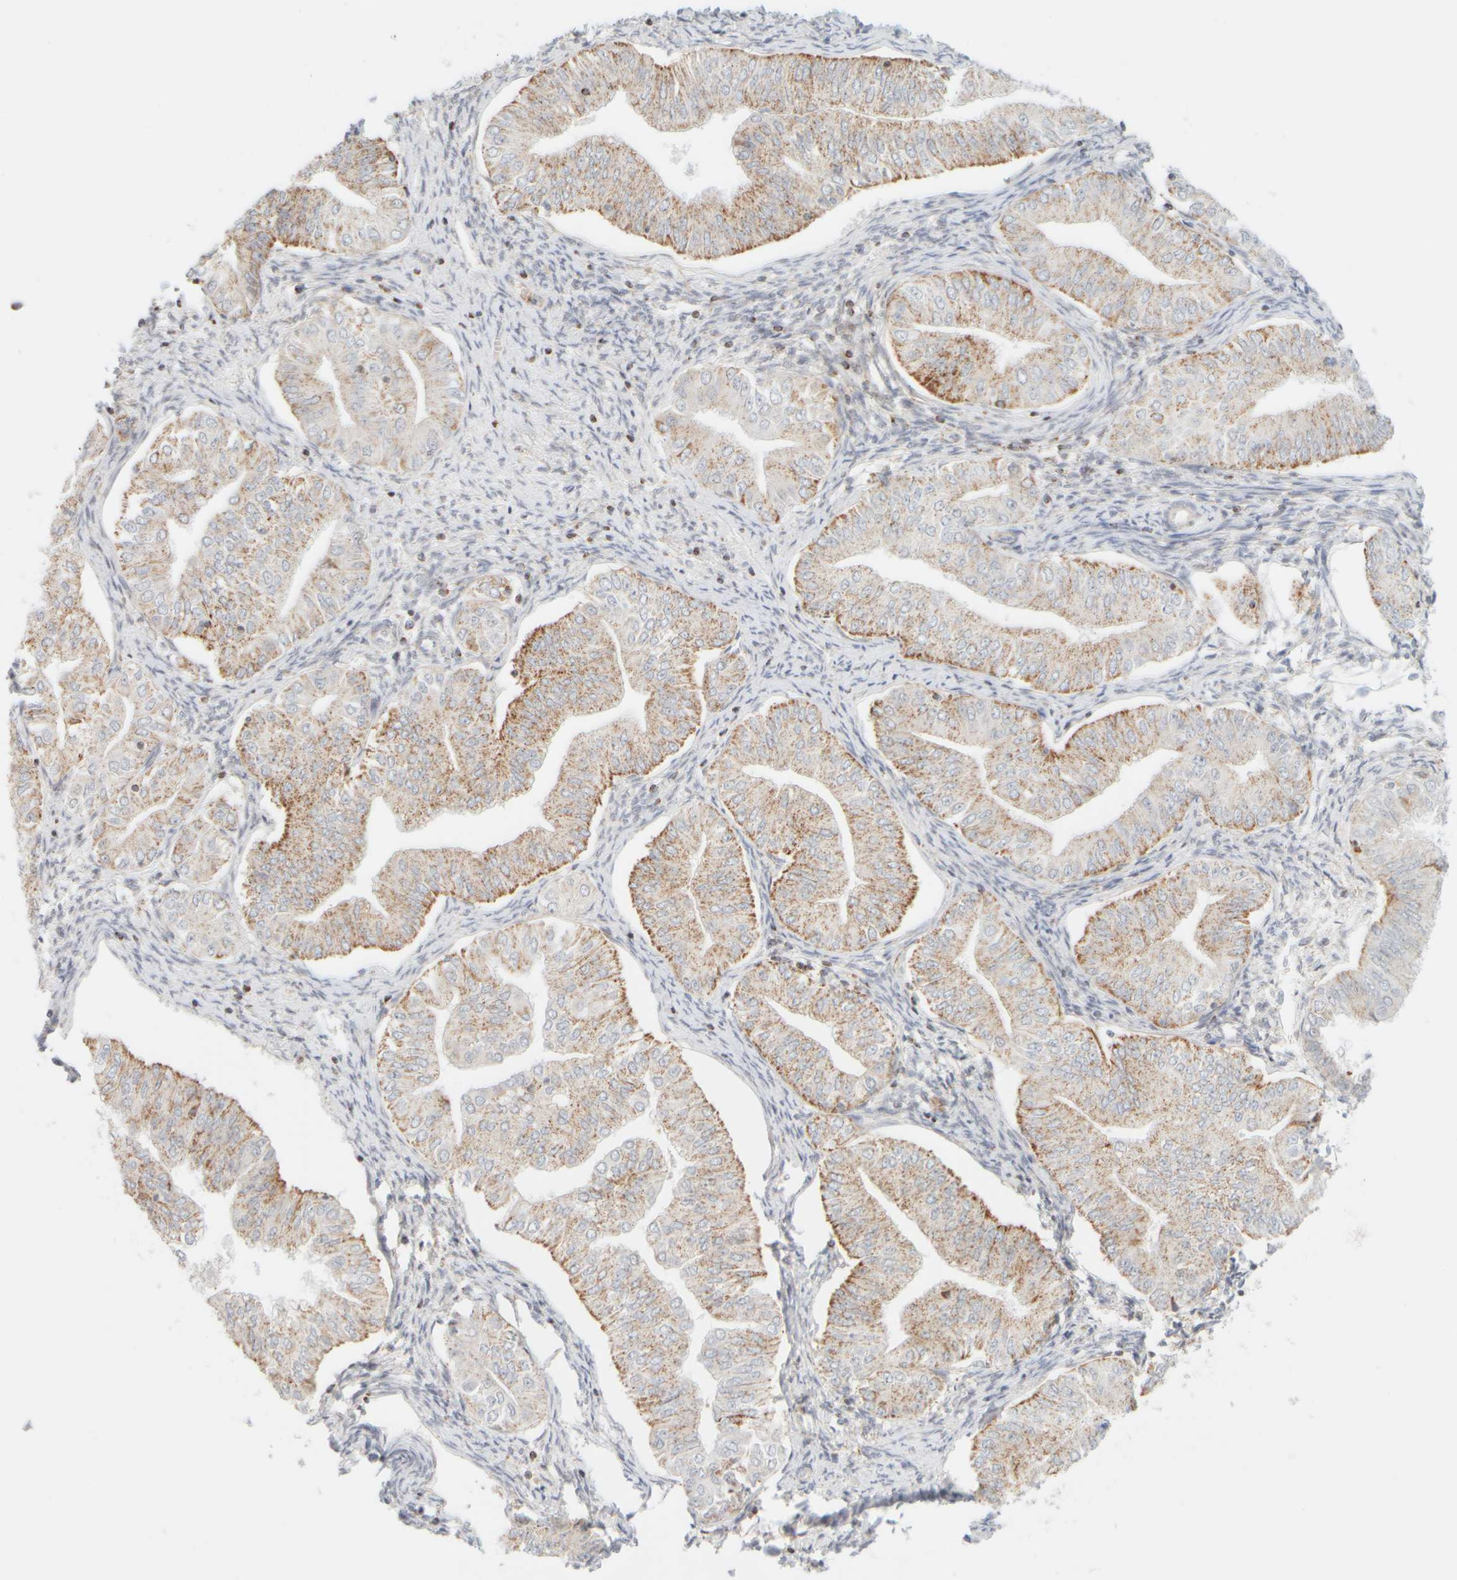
{"staining": {"intensity": "moderate", "quantity": ">75%", "location": "cytoplasmic/membranous"}, "tissue": "endometrial cancer", "cell_type": "Tumor cells", "image_type": "cancer", "snomed": [{"axis": "morphology", "description": "Normal tissue, NOS"}, {"axis": "morphology", "description": "Adenocarcinoma, NOS"}, {"axis": "topography", "description": "Endometrium"}], "caption": "DAB (3,3'-diaminobenzidine) immunohistochemical staining of human endometrial adenocarcinoma shows moderate cytoplasmic/membranous protein expression in about >75% of tumor cells.", "gene": "PPM1K", "patient": {"sex": "female", "age": 53}}